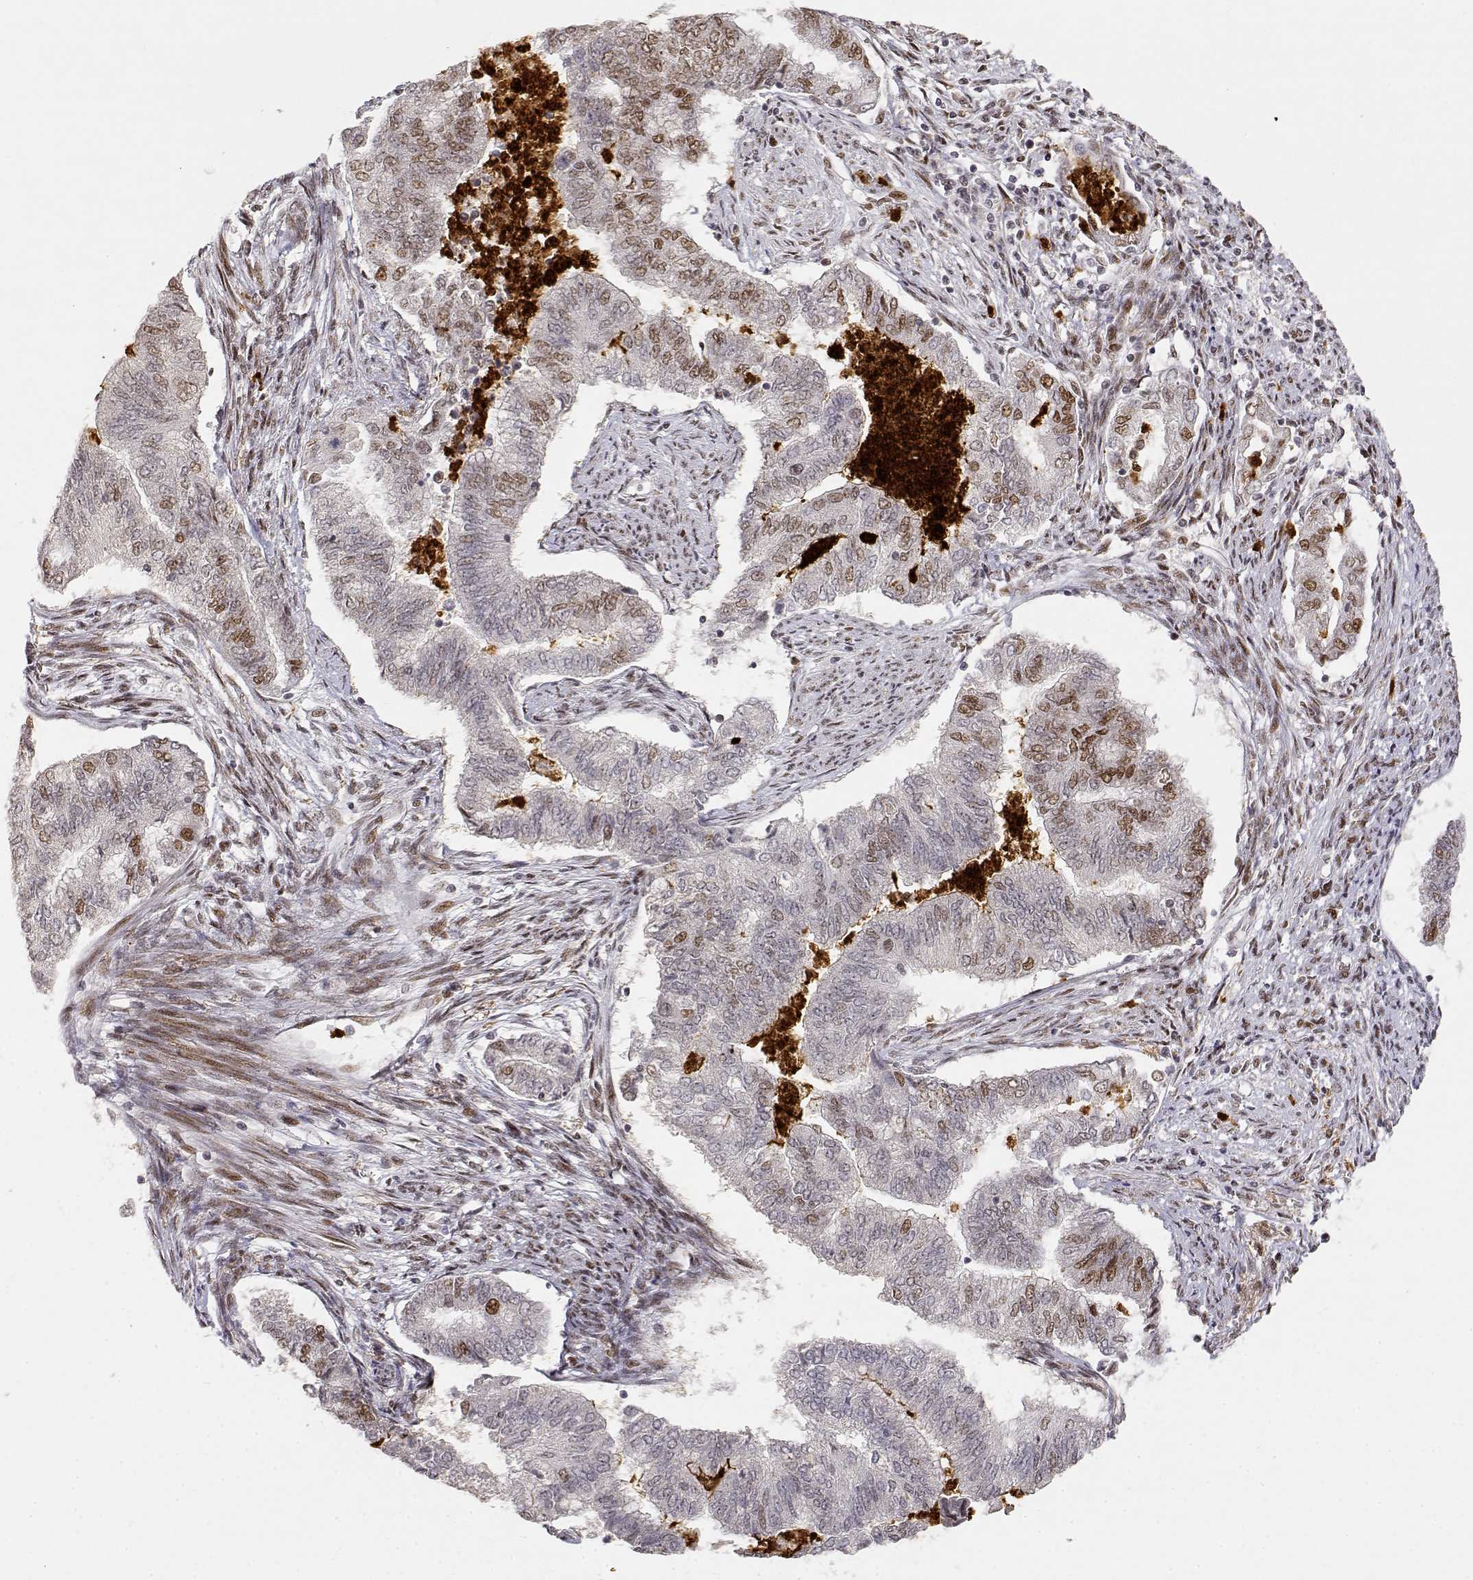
{"staining": {"intensity": "weak", "quantity": "25%-75%", "location": "nuclear"}, "tissue": "endometrial cancer", "cell_type": "Tumor cells", "image_type": "cancer", "snomed": [{"axis": "morphology", "description": "Adenocarcinoma, NOS"}, {"axis": "topography", "description": "Endometrium"}], "caption": "Protein staining demonstrates weak nuclear positivity in about 25%-75% of tumor cells in endometrial cancer (adenocarcinoma). (Stains: DAB (3,3'-diaminobenzidine) in brown, nuclei in blue, Microscopy: brightfield microscopy at high magnification).", "gene": "RSF1", "patient": {"sex": "female", "age": 65}}